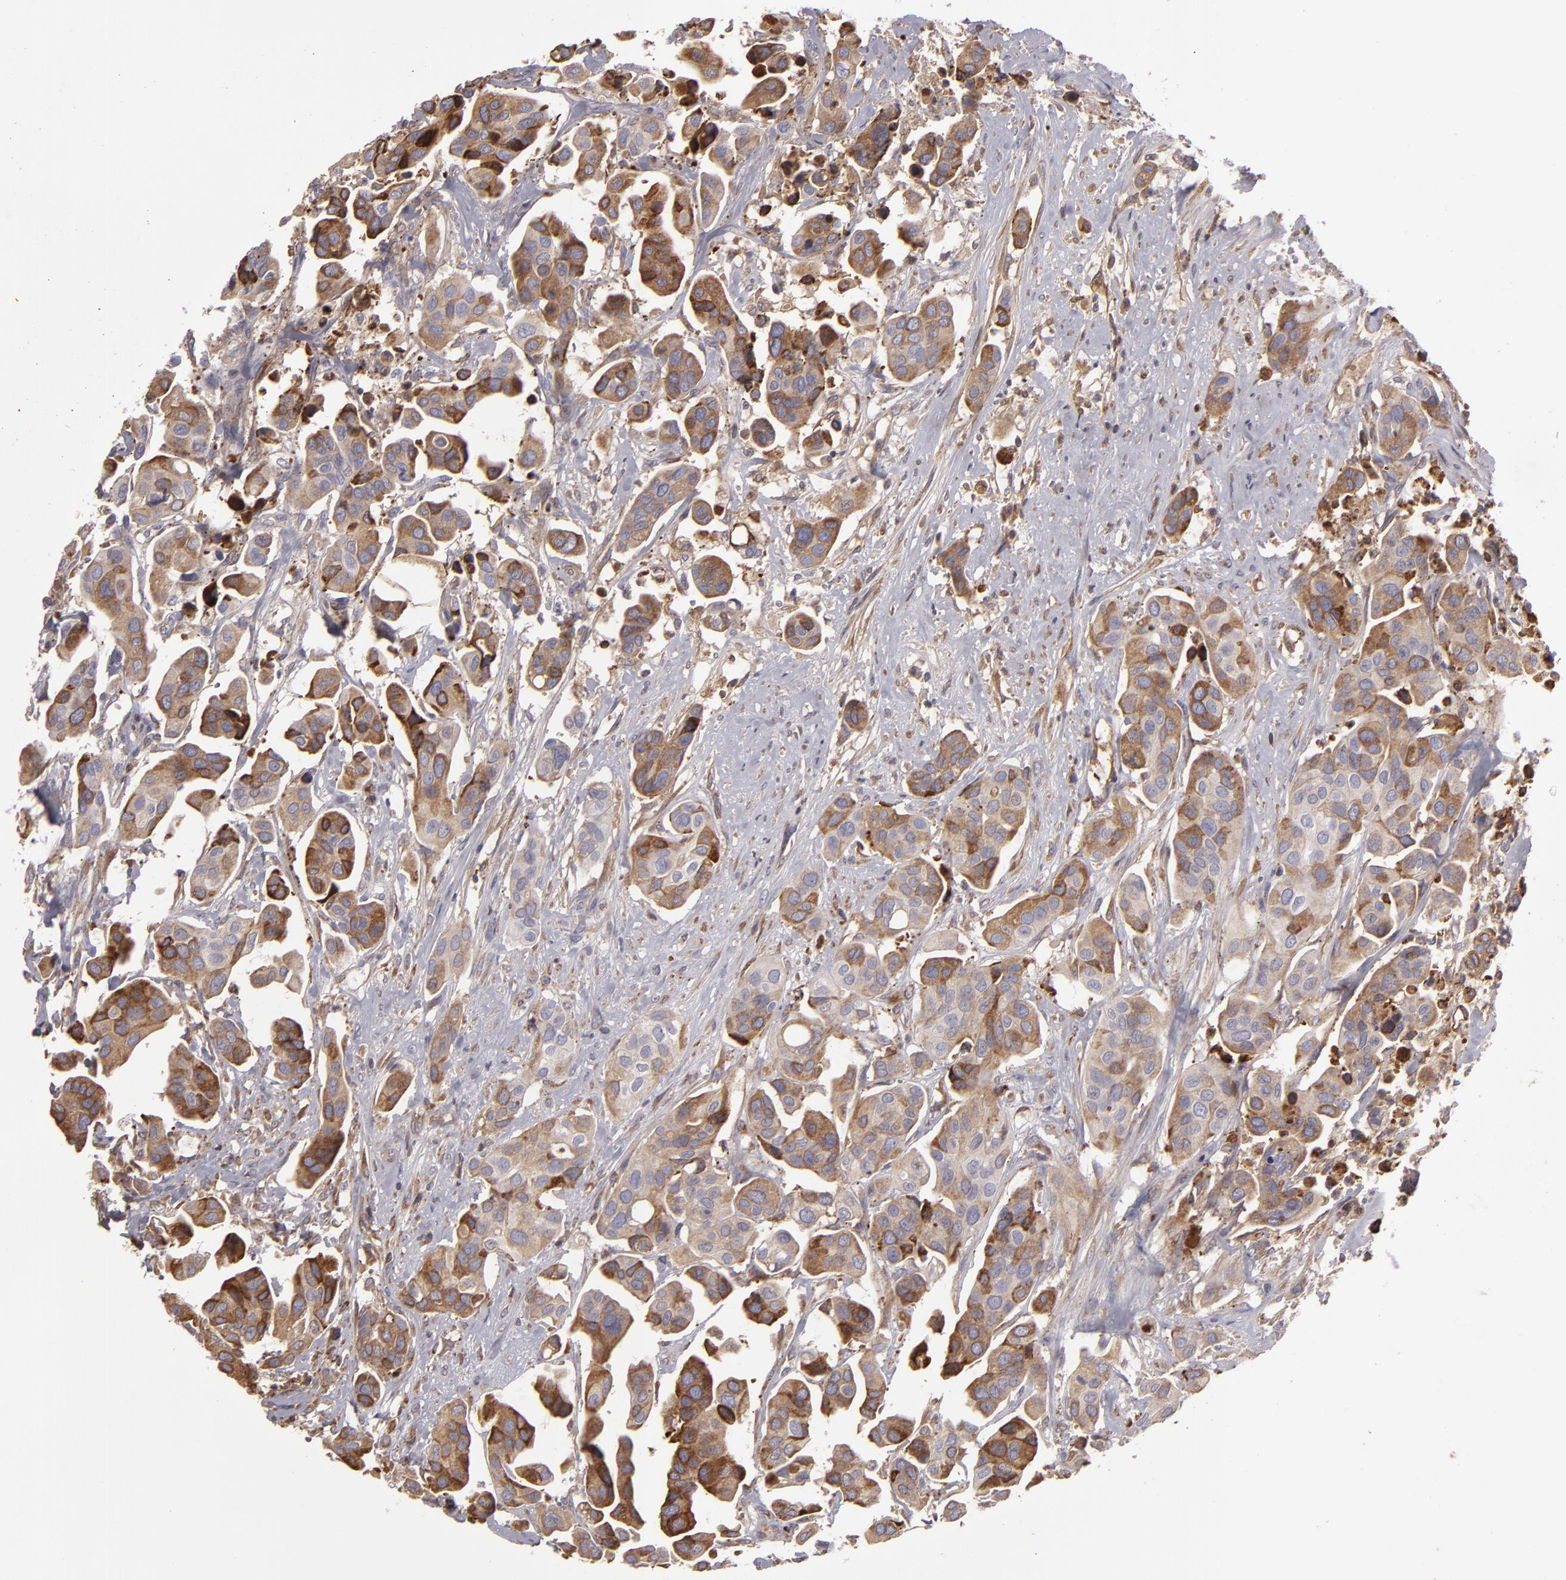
{"staining": {"intensity": "strong", "quantity": ">75%", "location": "cytoplasmic/membranous"}, "tissue": "urothelial cancer", "cell_type": "Tumor cells", "image_type": "cancer", "snomed": [{"axis": "morphology", "description": "Adenocarcinoma, NOS"}, {"axis": "topography", "description": "Urinary bladder"}], "caption": "Adenocarcinoma stained with DAB immunohistochemistry exhibits high levels of strong cytoplasmic/membranous expression in about >75% of tumor cells. Ihc stains the protein in brown and the nuclei are stained blue.", "gene": "CFB", "patient": {"sex": "male", "age": 61}}